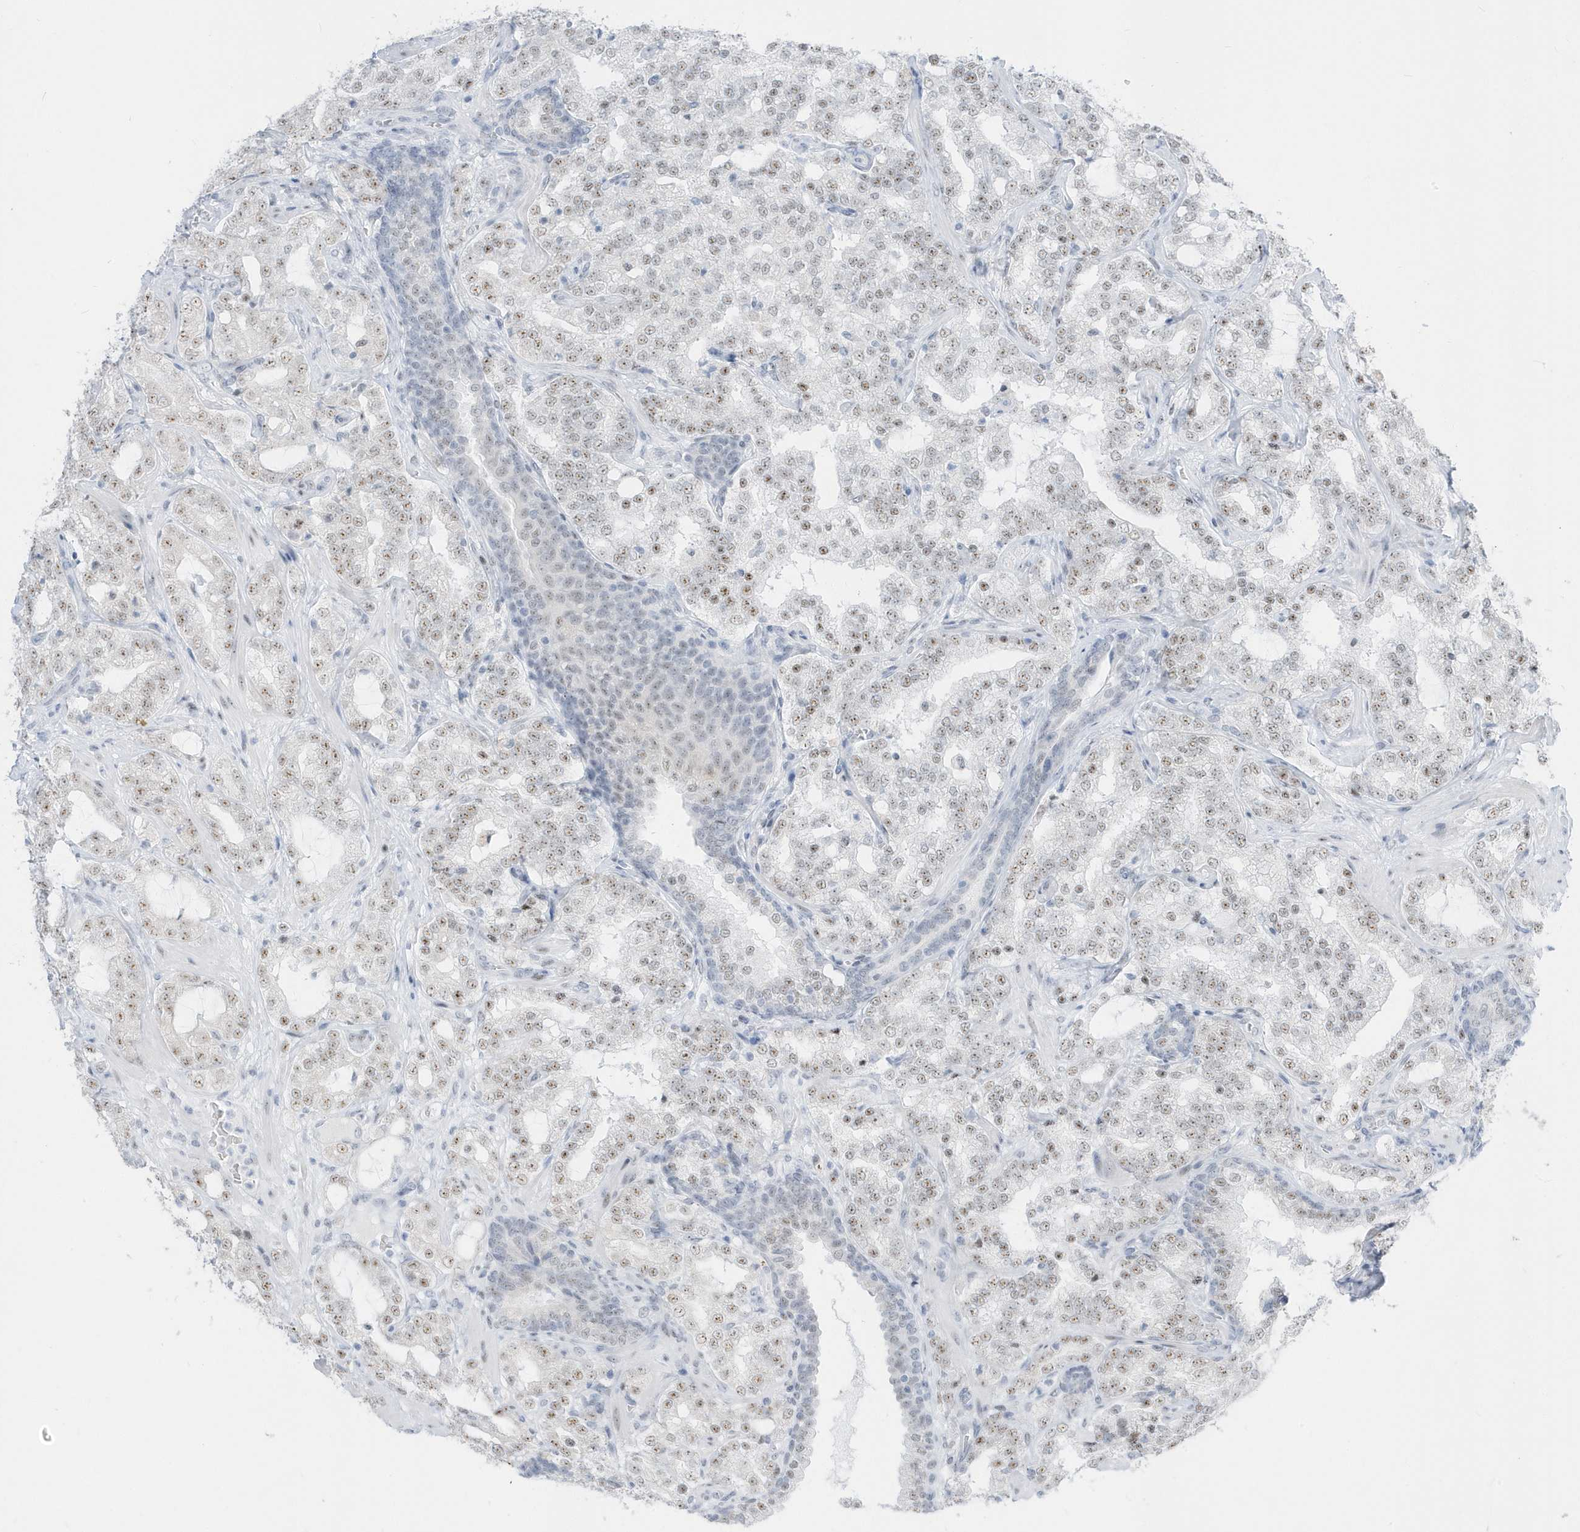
{"staining": {"intensity": "moderate", "quantity": ">75%", "location": "nuclear"}, "tissue": "prostate cancer", "cell_type": "Tumor cells", "image_type": "cancer", "snomed": [{"axis": "morphology", "description": "Adenocarcinoma, High grade"}, {"axis": "topography", "description": "Prostate"}], "caption": "Protein staining demonstrates moderate nuclear positivity in approximately >75% of tumor cells in adenocarcinoma (high-grade) (prostate). The staining was performed using DAB (3,3'-diaminobenzidine), with brown indicating positive protein expression. Nuclei are stained blue with hematoxylin.", "gene": "PLEKHN1", "patient": {"sex": "male", "age": 64}}